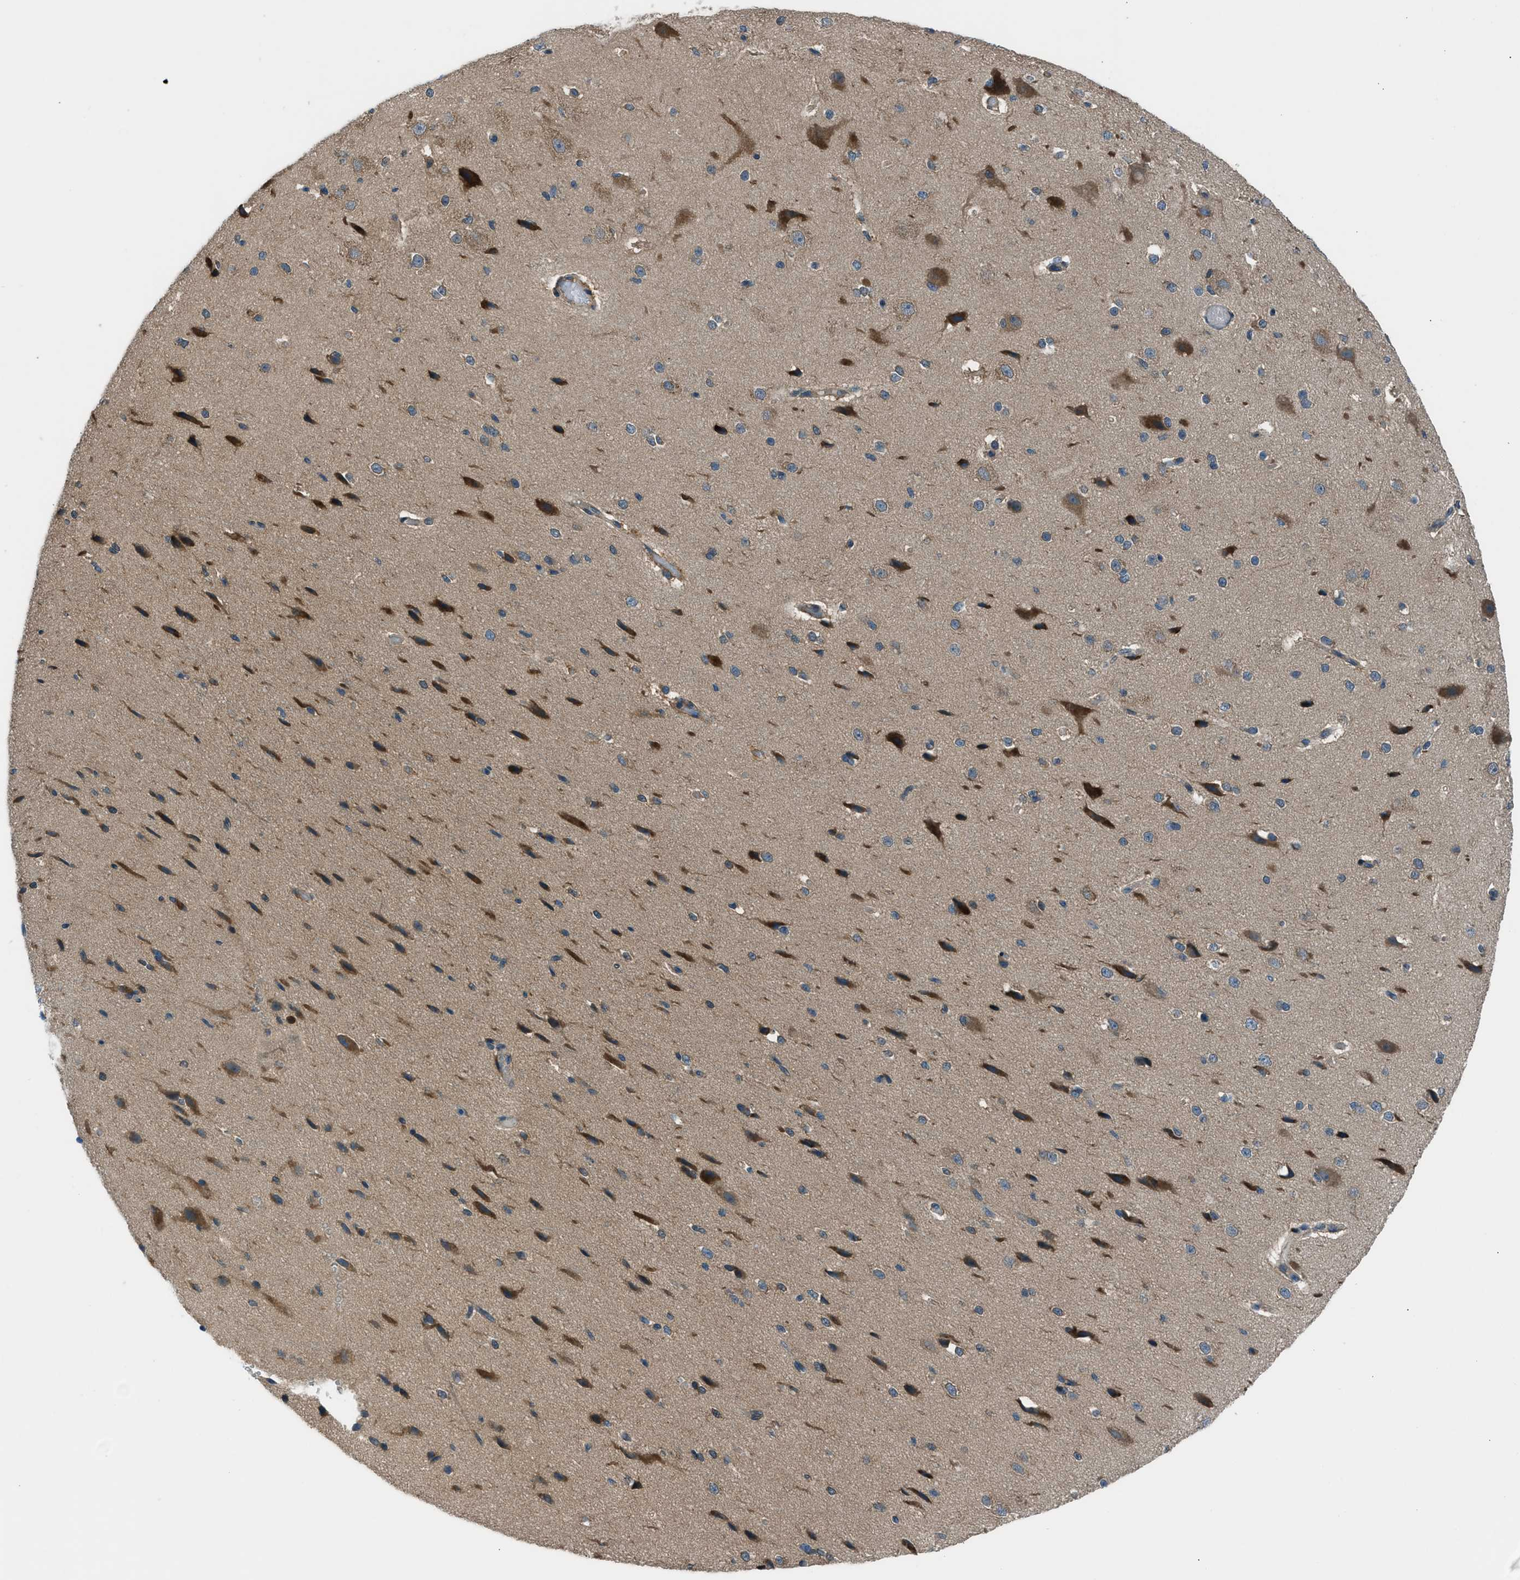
{"staining": {"intensity": "weak", "quantity": "25%-75%", "location": "cytoplasmic/membranous"}, "tissue": "cerebral cortex", "cell_type": "Endothelial cells", "image_type": "normal", "snomed": [{"axis": "morphology", "description": "Normal tissue, NOS"}, {"axis": "morphology", "description": "Developmental malformation"}, {"axis": "topography", "description": "Cerebral cortex"}], "caption": "A high-resolution image shows immunohistochemistry (IHC) staining of benign cerebral cortex, which exhibits weak cytoplasmic/membranous expression in about 25%-75% of endothelial cells. (DAB IHC, brown staining for protein, blue staining for nuclei).", "gene": "EDARADD", "patient": {"sex": "female", "age": 30}}